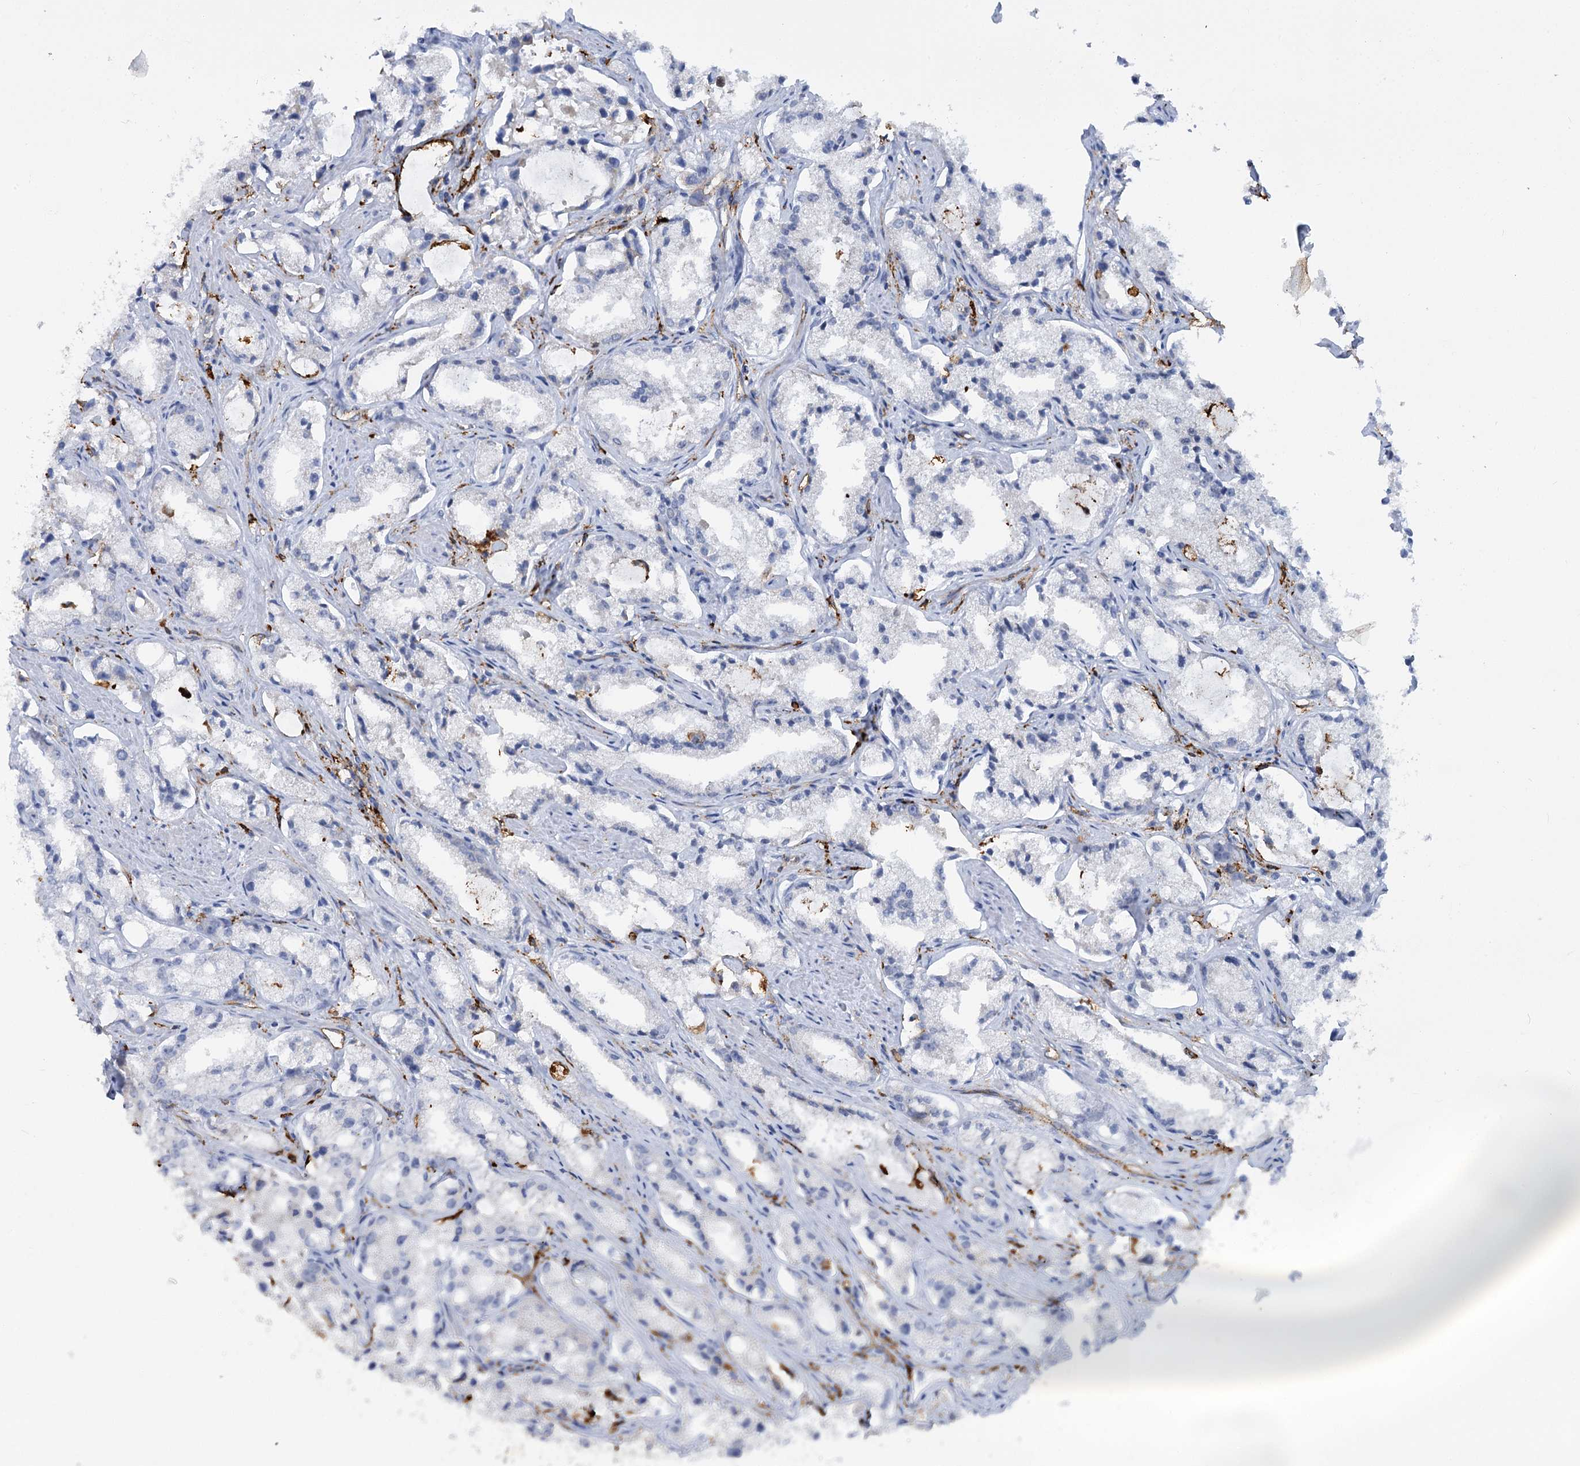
{"staining": {"intensity": "negative", "quantity": "none", "location": "none"}, "tissue": "prostate cancer", "cell_type": "Tumor cells", "image_type": "cancer", "snomed": [{"axis": "morphology", "description": "Adenocarcinoma, High grade"}, {"axis": "topography", "description": "Prostate"}], "caption": "This is an immunohistochemistry (IHC) photomicrograph of prostate adenocarcinoma (high-grade). There is no expression in tumor cells.", "gene": "PIWIL4", "patient": {"sex": "male", "age": 66}}